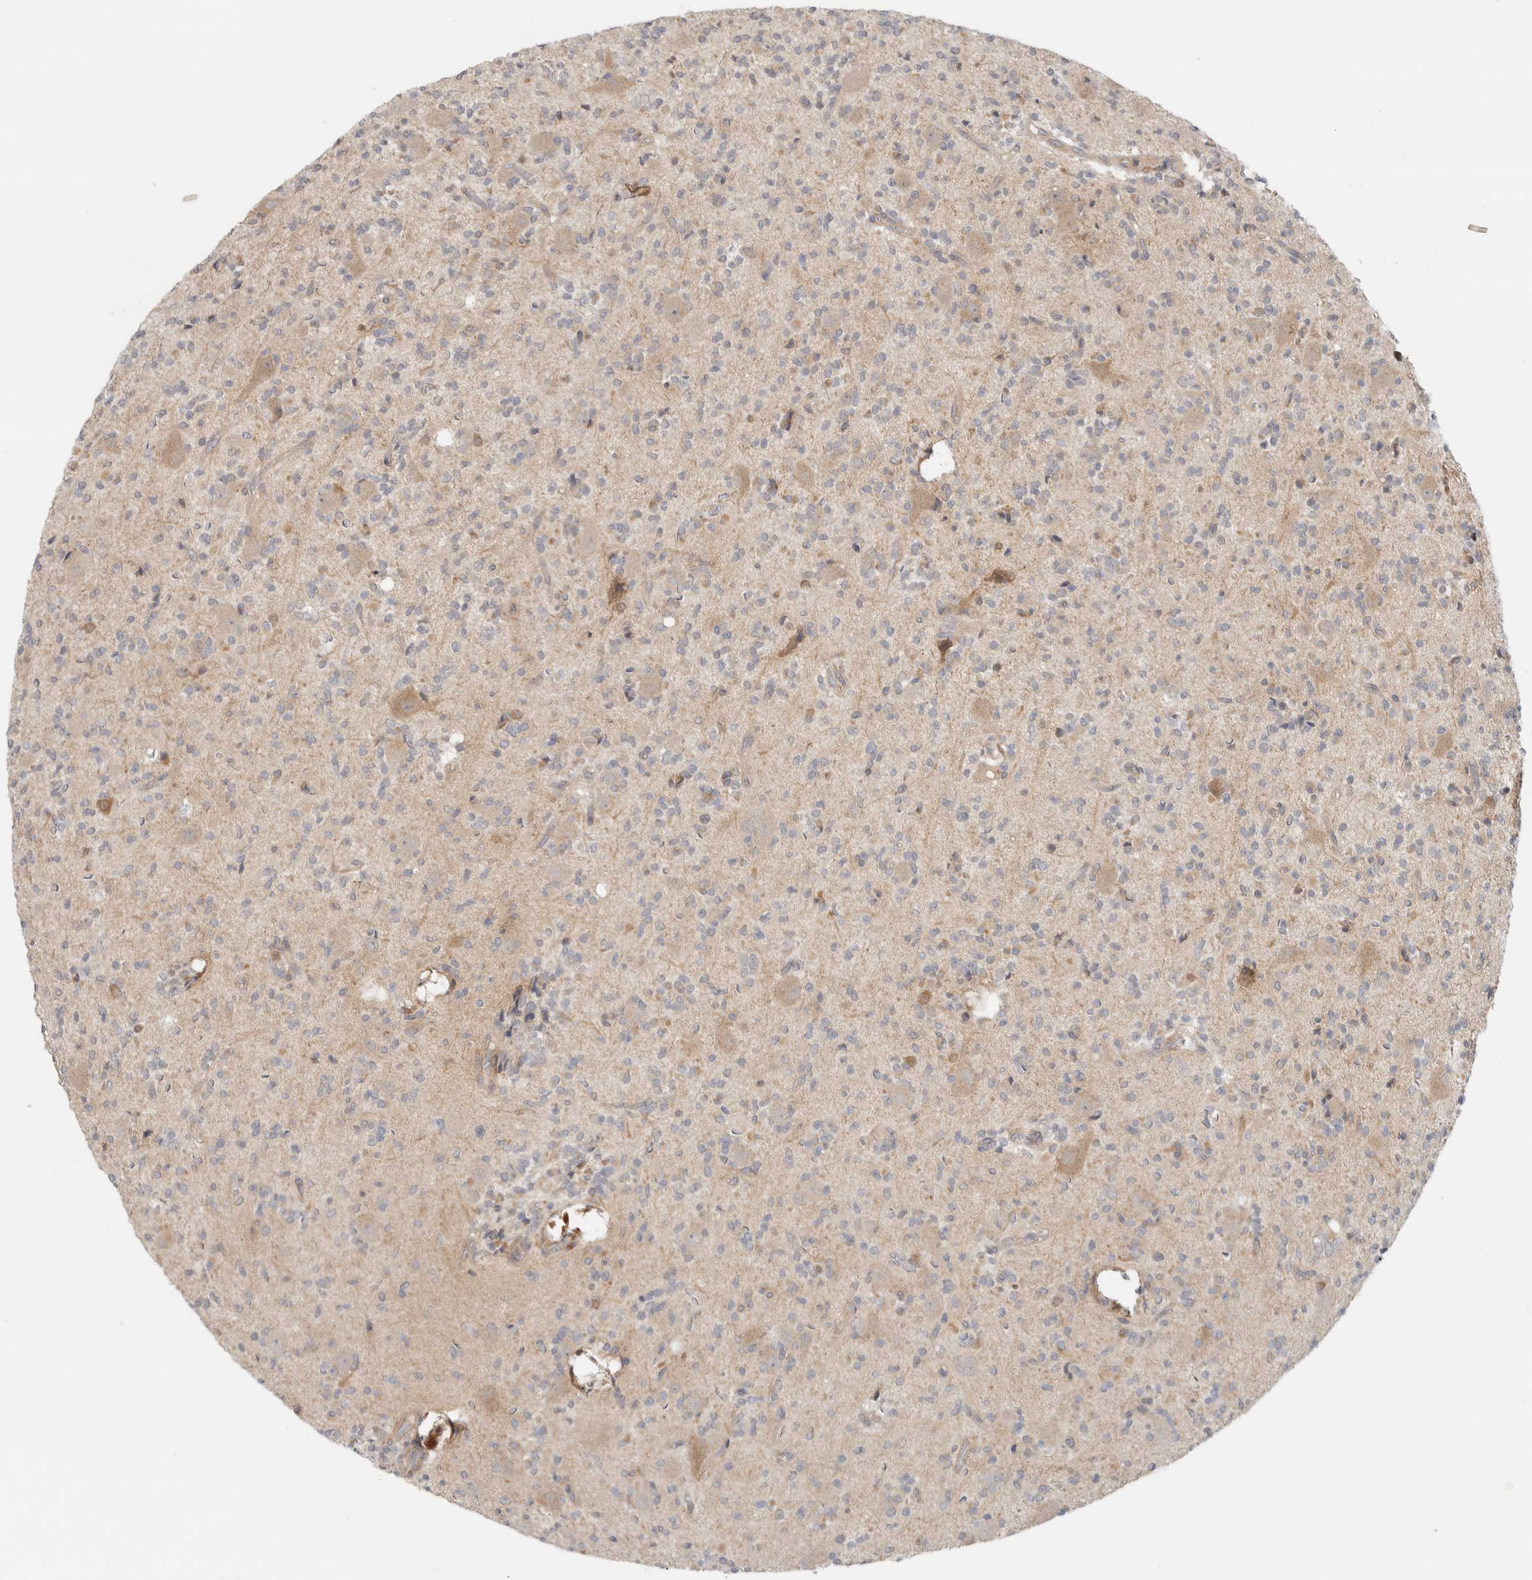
{"staining": {"intensity": "weak", "quantity": "<25%", "location": "cytoplasmic/membranous"}, "tissue": "glioma", "cell_type": "Tumor cells", "image_type": "cancer", "snomed": [{"axis": "morphology", "description": "Glioma, malignant, High grade"}, {"axis": "topography", "description": "Brain"}], "caption": "Immunohistochemical staining of glioma exhibits no significant expression in tumor cells.", "gene": "SGK1", "patient": {"sex": "male", "age": 34}}